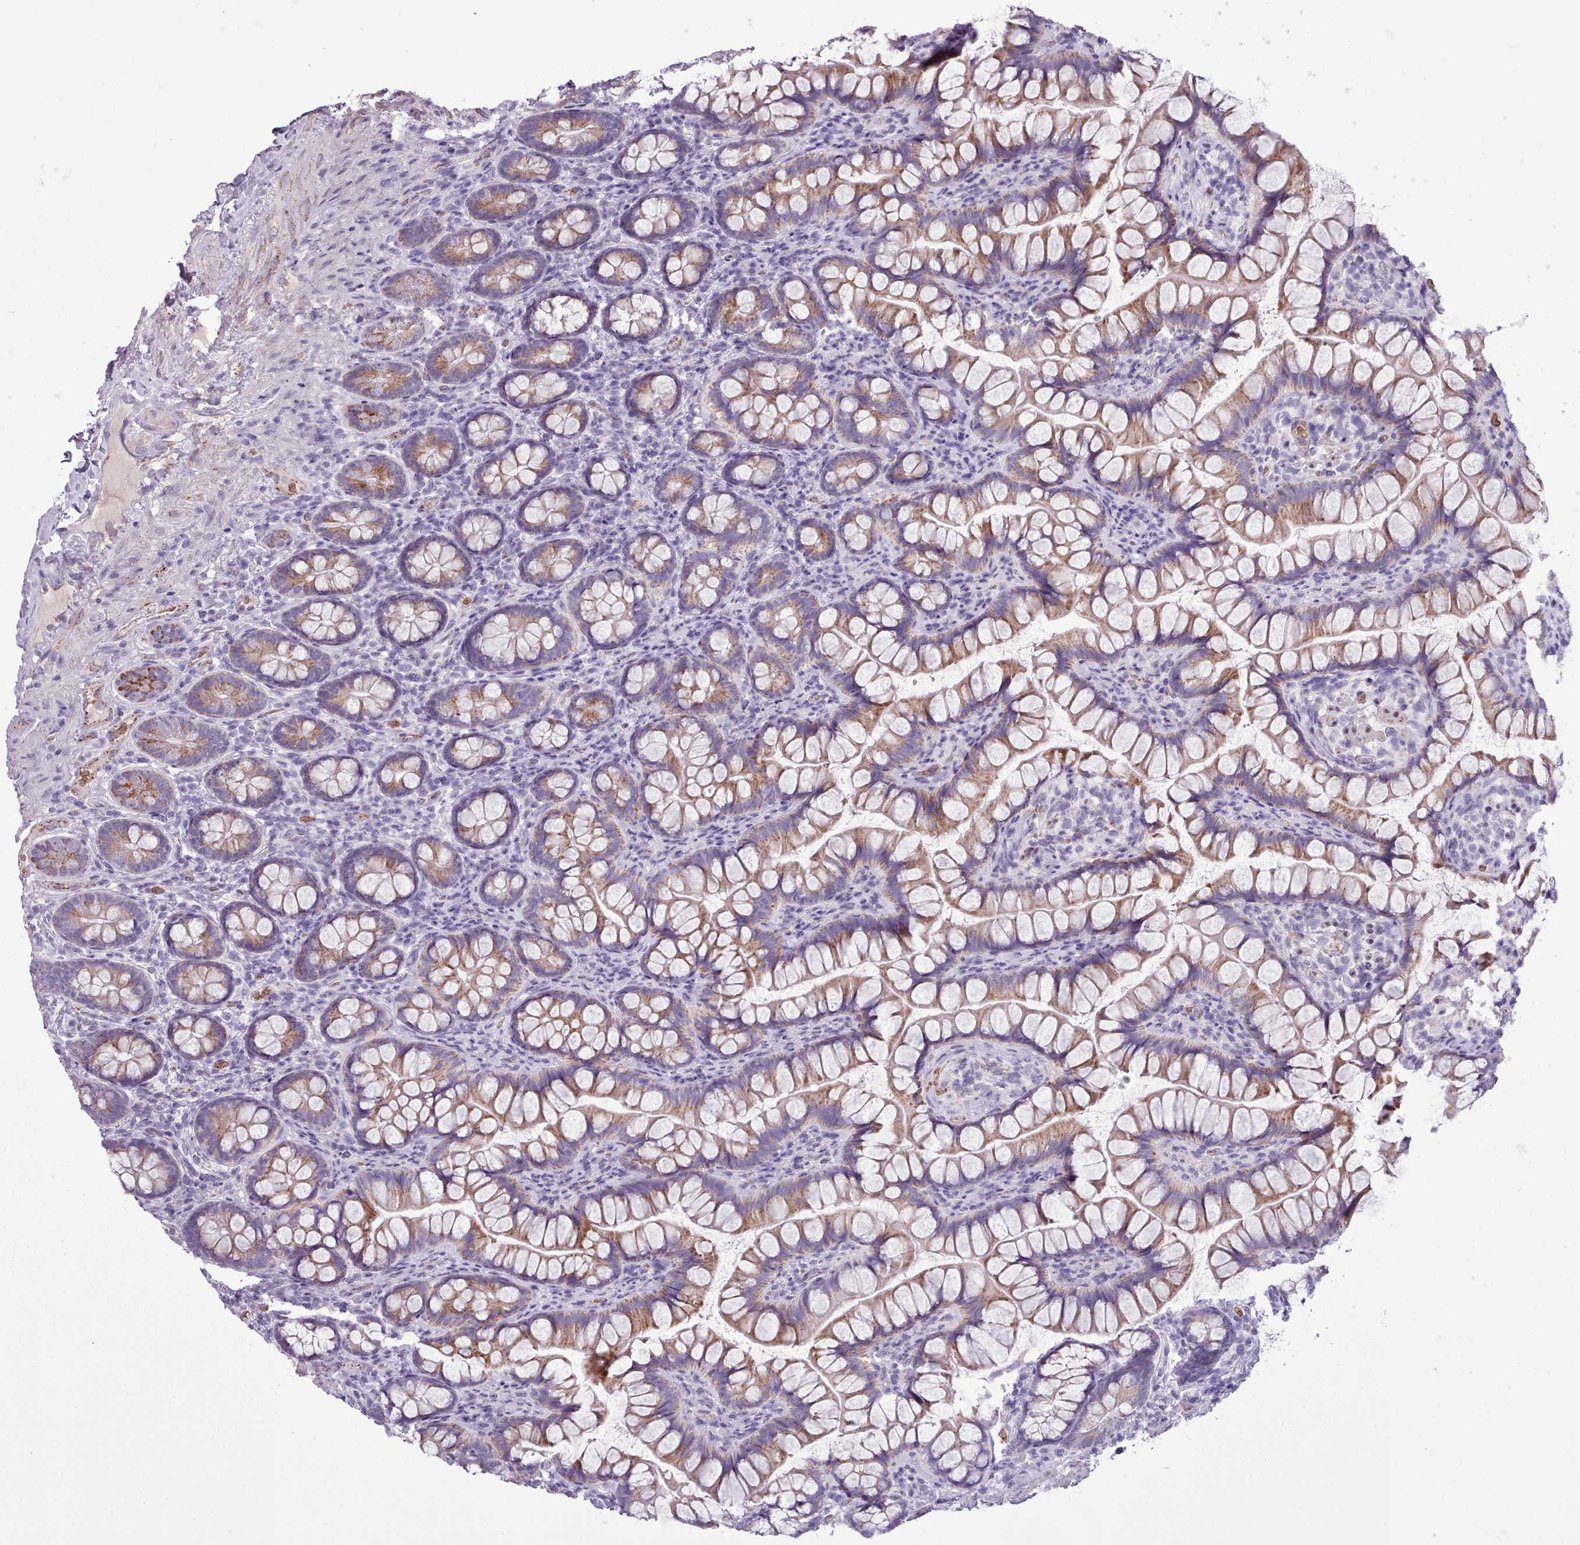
{"staining": {"intensity": "moderate", "quantity": ">75%", "location": "cytoplasmic/membranous"}, "tissue": "small intestine", "cell_type": "Glandular cells", "image_type": "normal", "snomed": [{"axis": "morphology", "description": "Normal tissue, NOS"}, {"axis": "topography", "description": "Small intestine"}], "caption": "Glandular cells reveal medium levels of moderate cytoplasmic/membranous positivity in approximately >75% of cells in unremarkable human small intestine. (brown staining indicates protein expression, while blue staining denotes nuclei).", "gene": "AK4P3", "patient": {"sex": "male", "age": 70}}